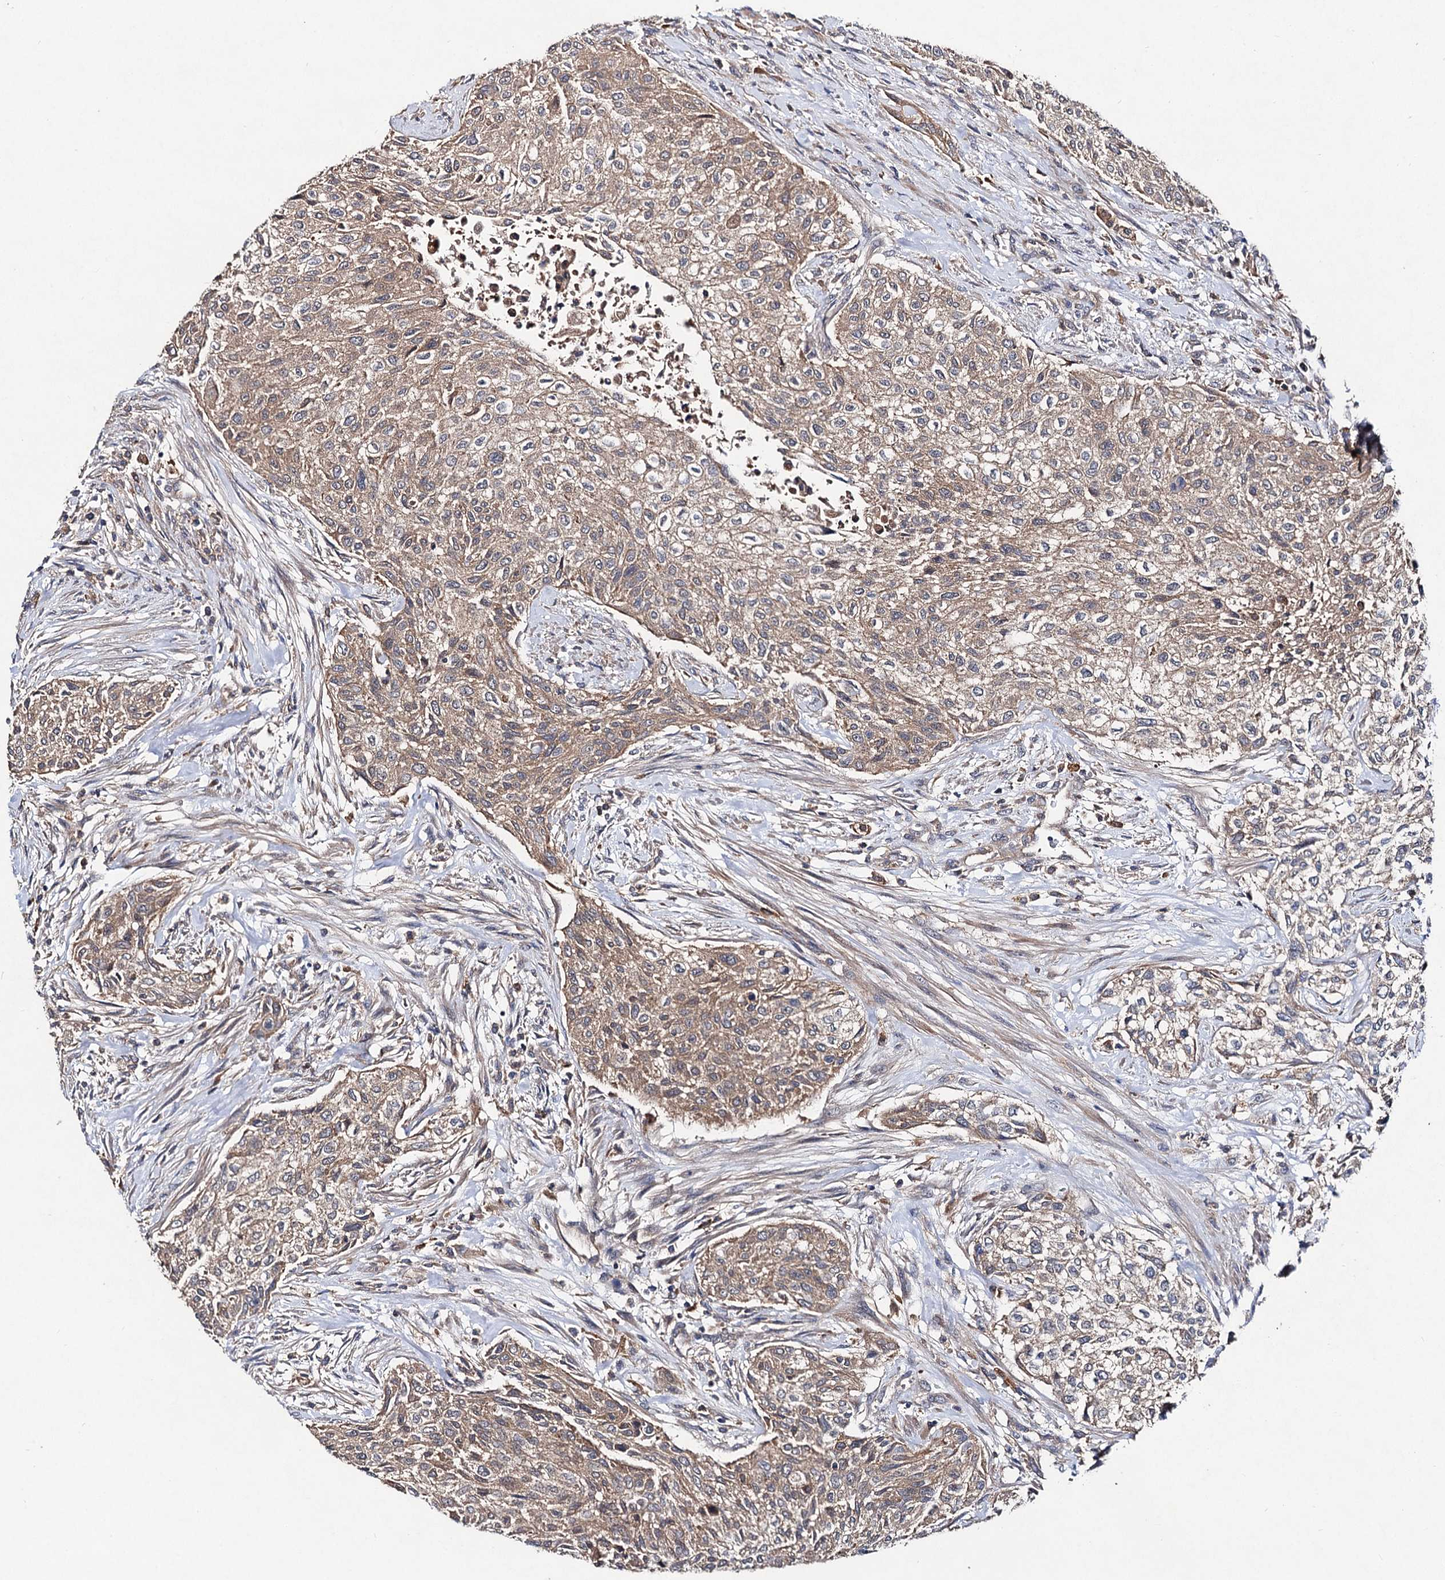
{"staining": {"intensity": "weak", "quantity": ">75%", "location": "cytoplasmic/membranous"}, "tissue": "urothelial cancer", "cell_type": "Tumor cells", "image_type": "cancer", "snomed": [{"axis": "morphology", "description": "Normal tissue, NOS"}, {"axis": "morphology", "description": "Urothelial carcinoma, NOS"}, {"axis": "topography", "description": "Urinary bladder"}, {"axis": "topography", "description": "Peripheral nerve tissue"}], "caption": "IHC histopathology image of human urothelial cancer stained for a protein (brown), which exhibits low levels of weak cytoplasmic/membranous staining in about >75% of tumor cells.", "gene": "VPS29", "patient": {"sex": "male", "age": 35}}